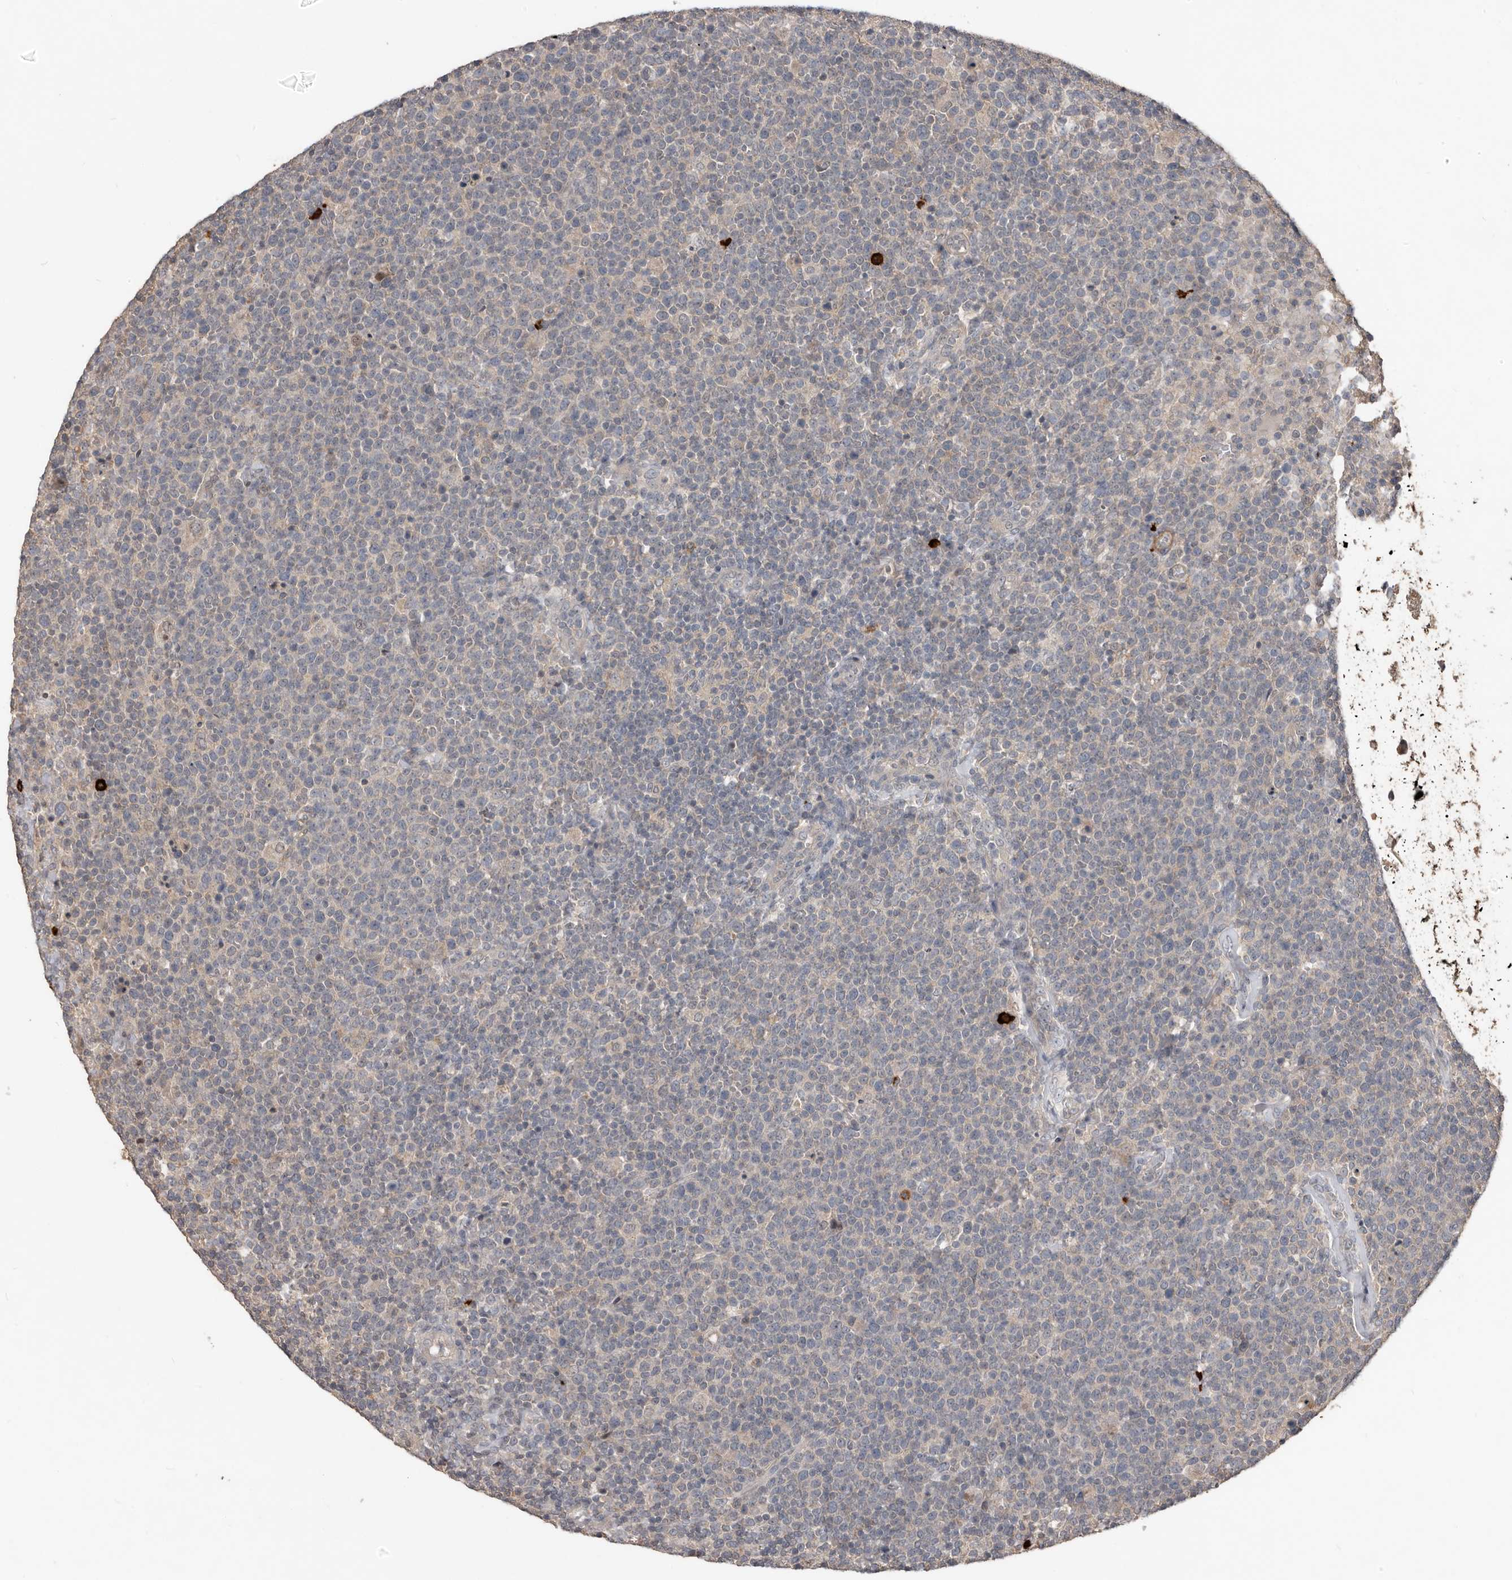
{"staining": {"intensity": "negative", "quantity": "none", "location": "none"}, "tissue": "lymphoma", "cell_type": "Tumor cells", "image_type": "cancer", "snomed": [{"axis": "morphology", "description": "Malignant lymphoma, non-Hodgkin's type, High grade"}, {"axis": "topography", "description": "Lymph node"}], "caption": "There is no significant positivity in tumor cells of malignant lymphoma, non-Hodgkin's type (high-grade).", "gene": "BAMBI", "patient": {"sex": "male", "age": 61}}